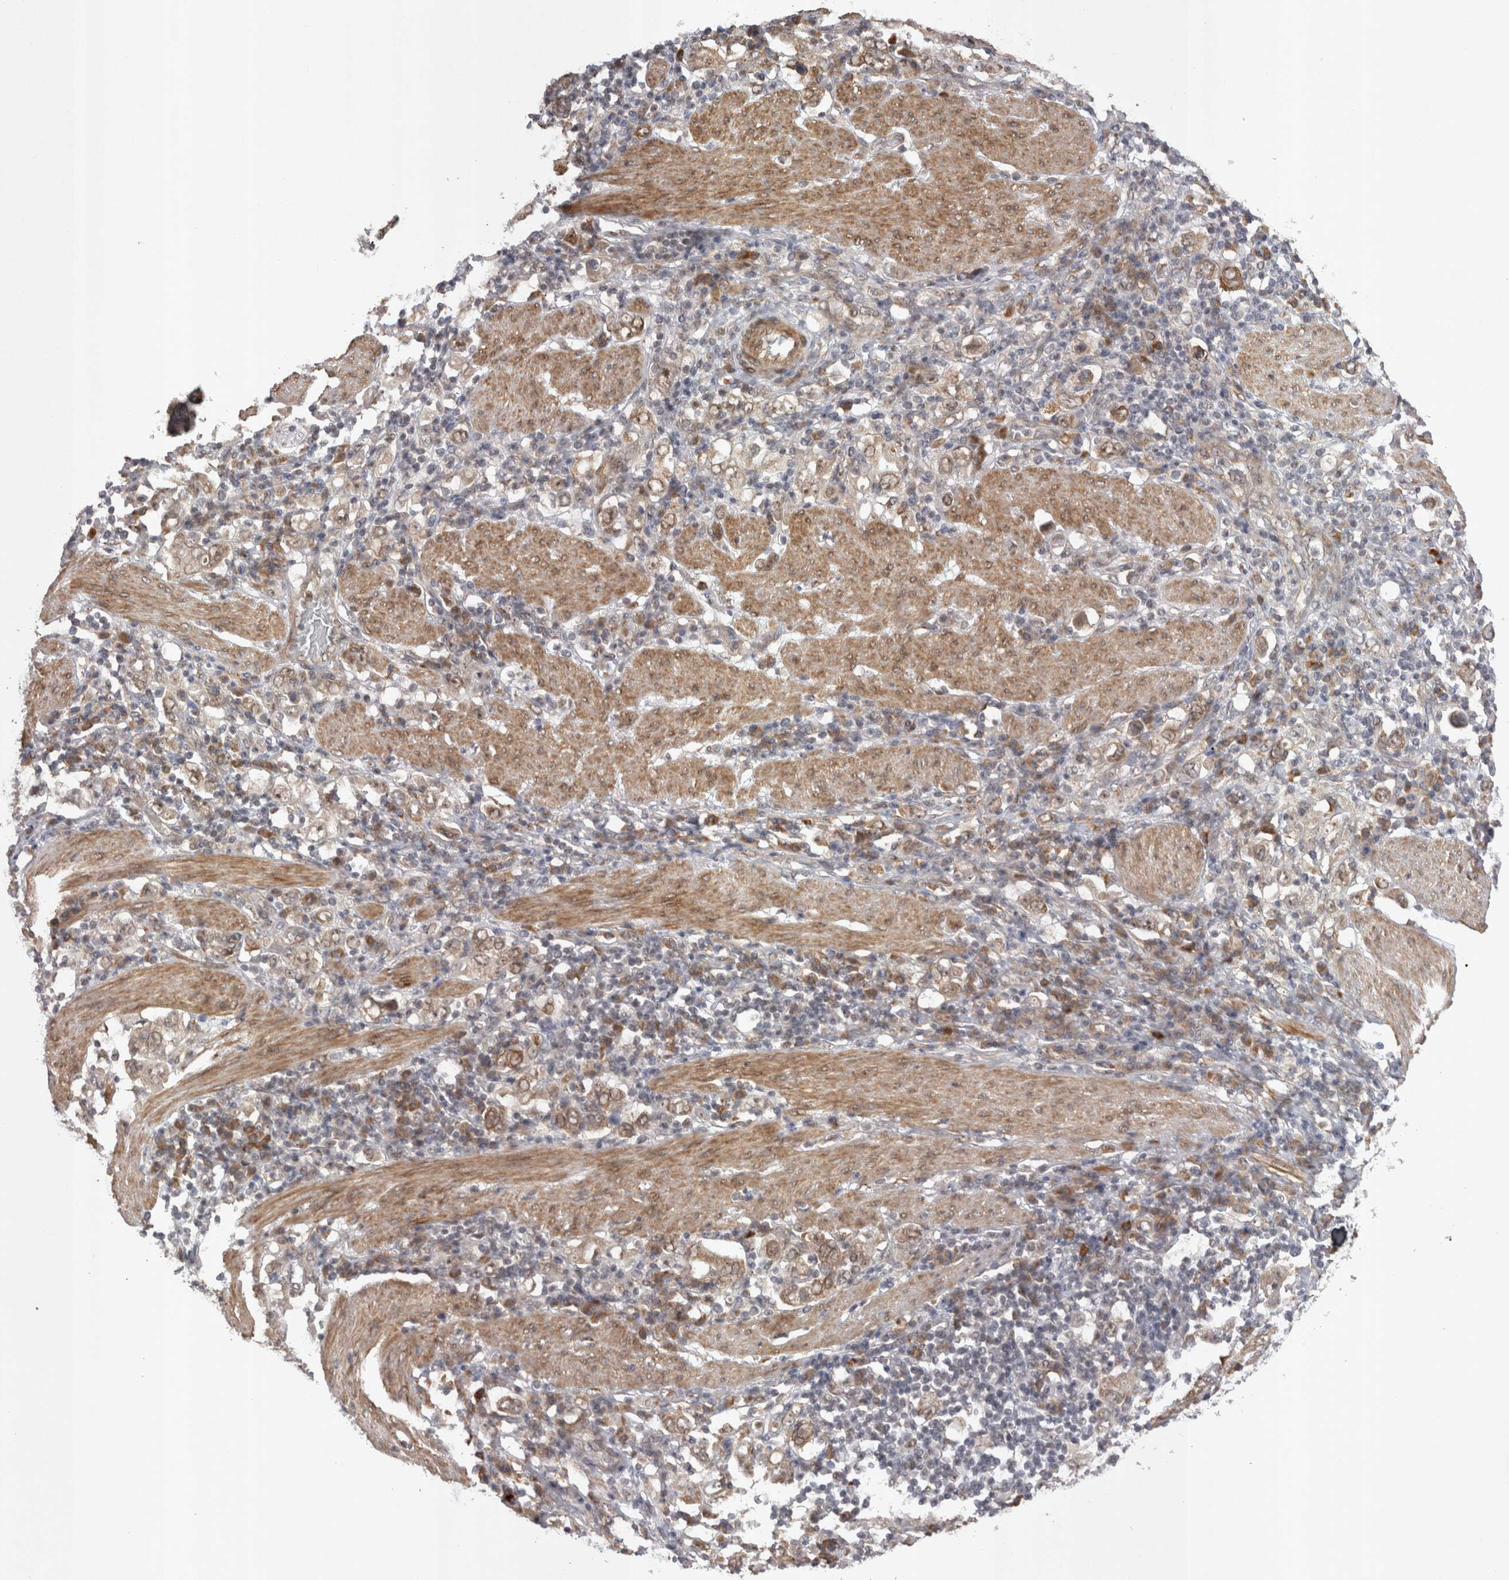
{"staining": {"intensity": "weak", "quantity": "<25%", "location": "cytoplasmic/membranous"}, "tissue": "stomach cancer", "cell_type": "Tumor cells", "image_type": "cancer", "snomed": [{"axis": "morphology", "description": "Adenocarcinoma, NOS"}, {"axis": "topography", "description": "Stomach, upper"}], "caption": "Tumor cells show no significant protein positivity in stomach cancer (adenocarcinoma).", "gene": "EXOSC4", "patient": {"sex": "male", "age": 62}}